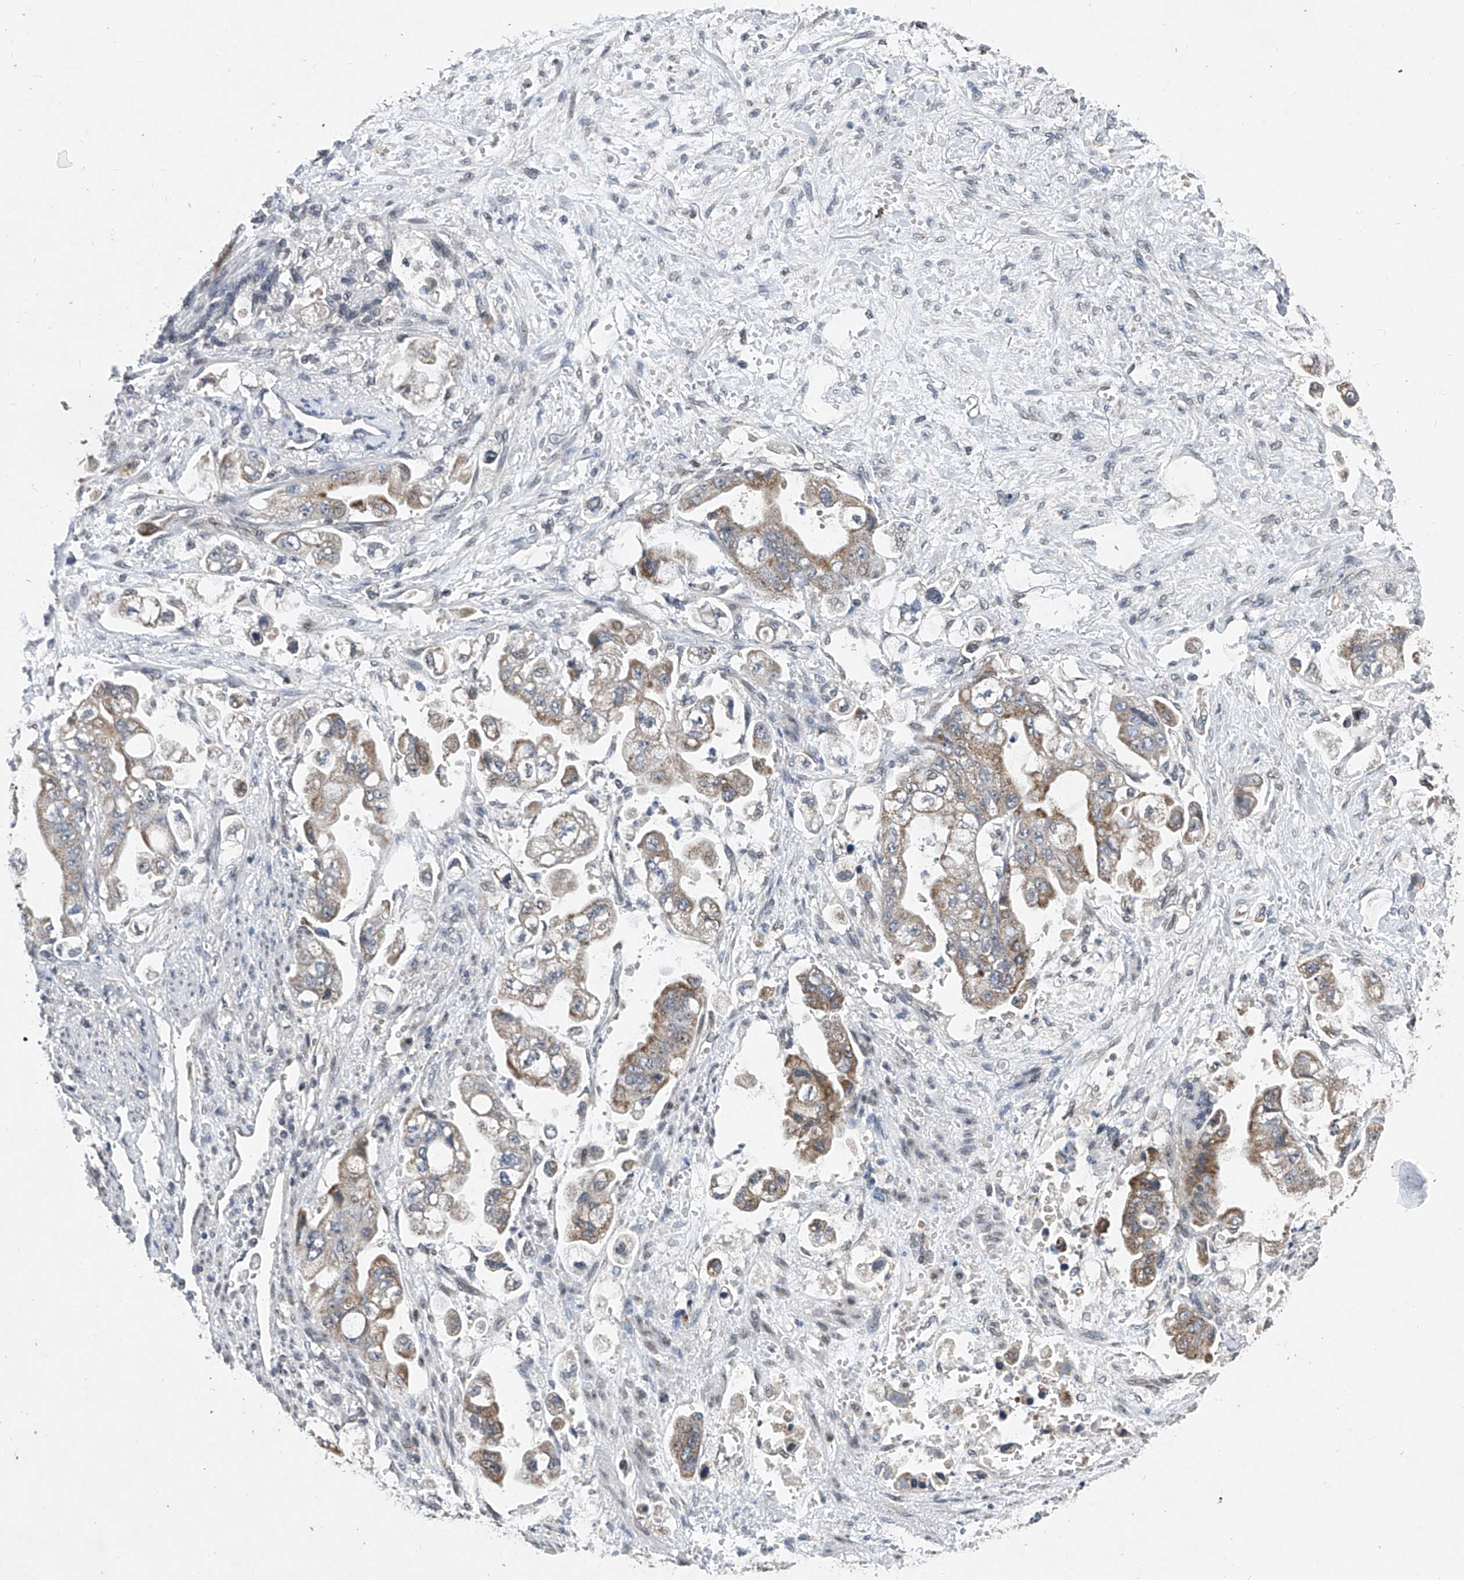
{"staining": {"intensity": "moderate", "quantity": "25%-75%", "location": "cytoplasmic/membranous"}, "tissue": "stomach cancer", "cell_type": "Tumor cells", "image_type": "cancer", "snomed": [{"axis": "morphology", "description": "Adenocarcinoma, NOS"}, {"axis": "topography", "description": "Stomach"}], "caption": "Tumor cells demonstrate medium levels of moderate cytoplasmic/membranous expression in about 25%-75% of cells in stomach cancer (adenocarcinoma).", "gene": "BCKDHB", "patient": {"sex": "male", "age": 62}}